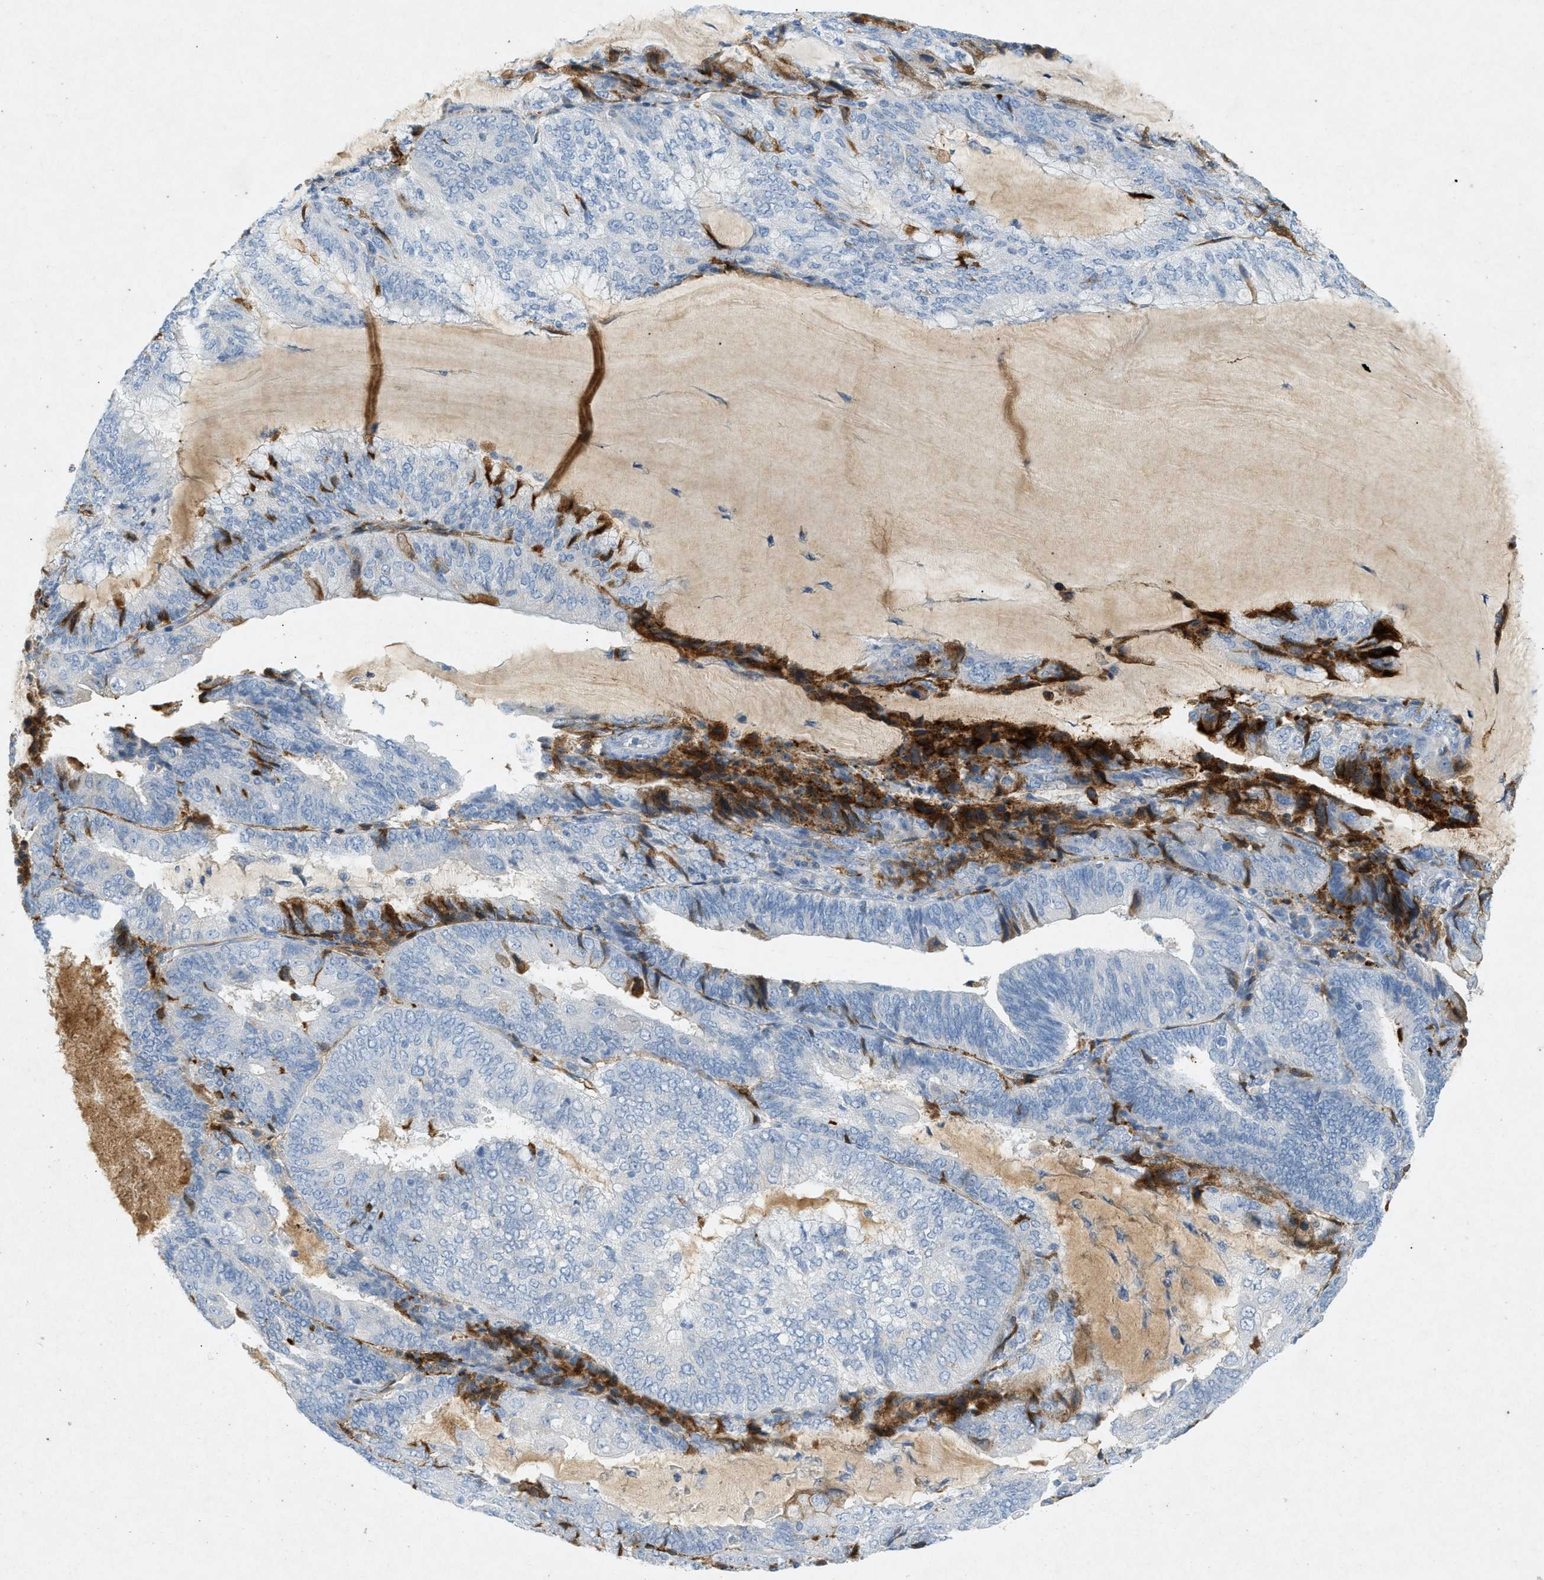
{"staining": {"intensity": "moderate", "quantity": "<25%", "location": "cytoplasmic/membranous"}, "tissue": "endometrial cancer", "cell_type": "Tumor cells", "image_type": "cancer", "snomed": [{"axis": "morphology", "description": "Adenocarcinoma, NOS"}, {"axis": "topography", "description": "Endometrium"}], "caption": "IHC (DAB) staining of adenocarcinoma (endometrial) reveals moderate cytoplasmic/membranous protein staining in about <25% of tumor cells.", "gene": "F2", "patient": {"sex": "female", "age": 81}}